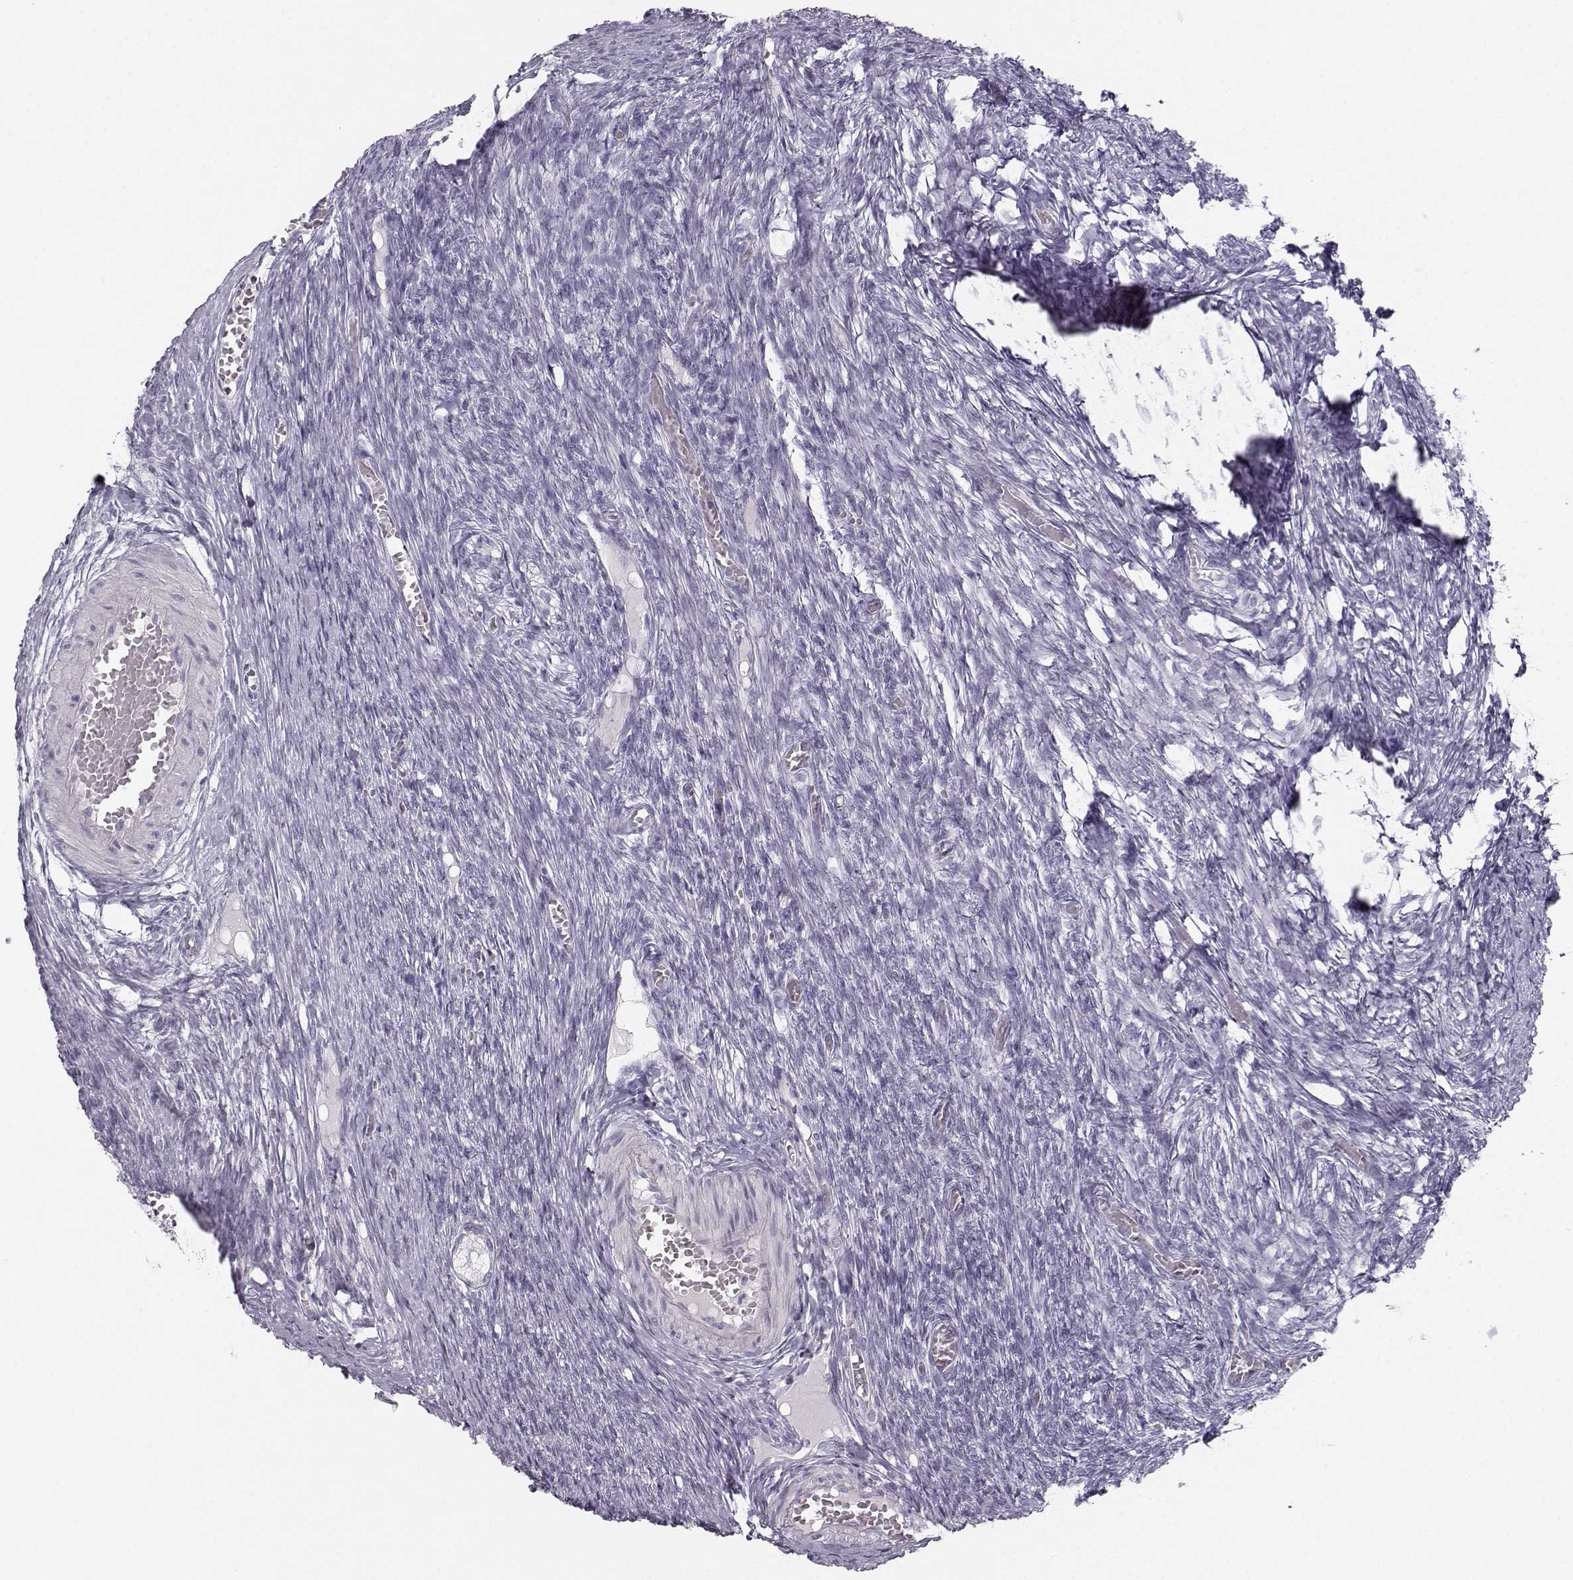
{"staining": {"intensity": "negative", "quantity": "none", "location": "none"}, "tissue": "ovary", "cell_type": "Follicle cells", "image_type": "normal", "snomed": [{"axis": "morphology", "description": "Normal tissue, NOS"}, {"axis": "topography", "description": "Ovary"}], "caption": "Immunohistochemistry of normal human ovary exhibits no positivity in follicle cells.", "gene": "CASR", "patient": {"sex": "female", "age": 27}}